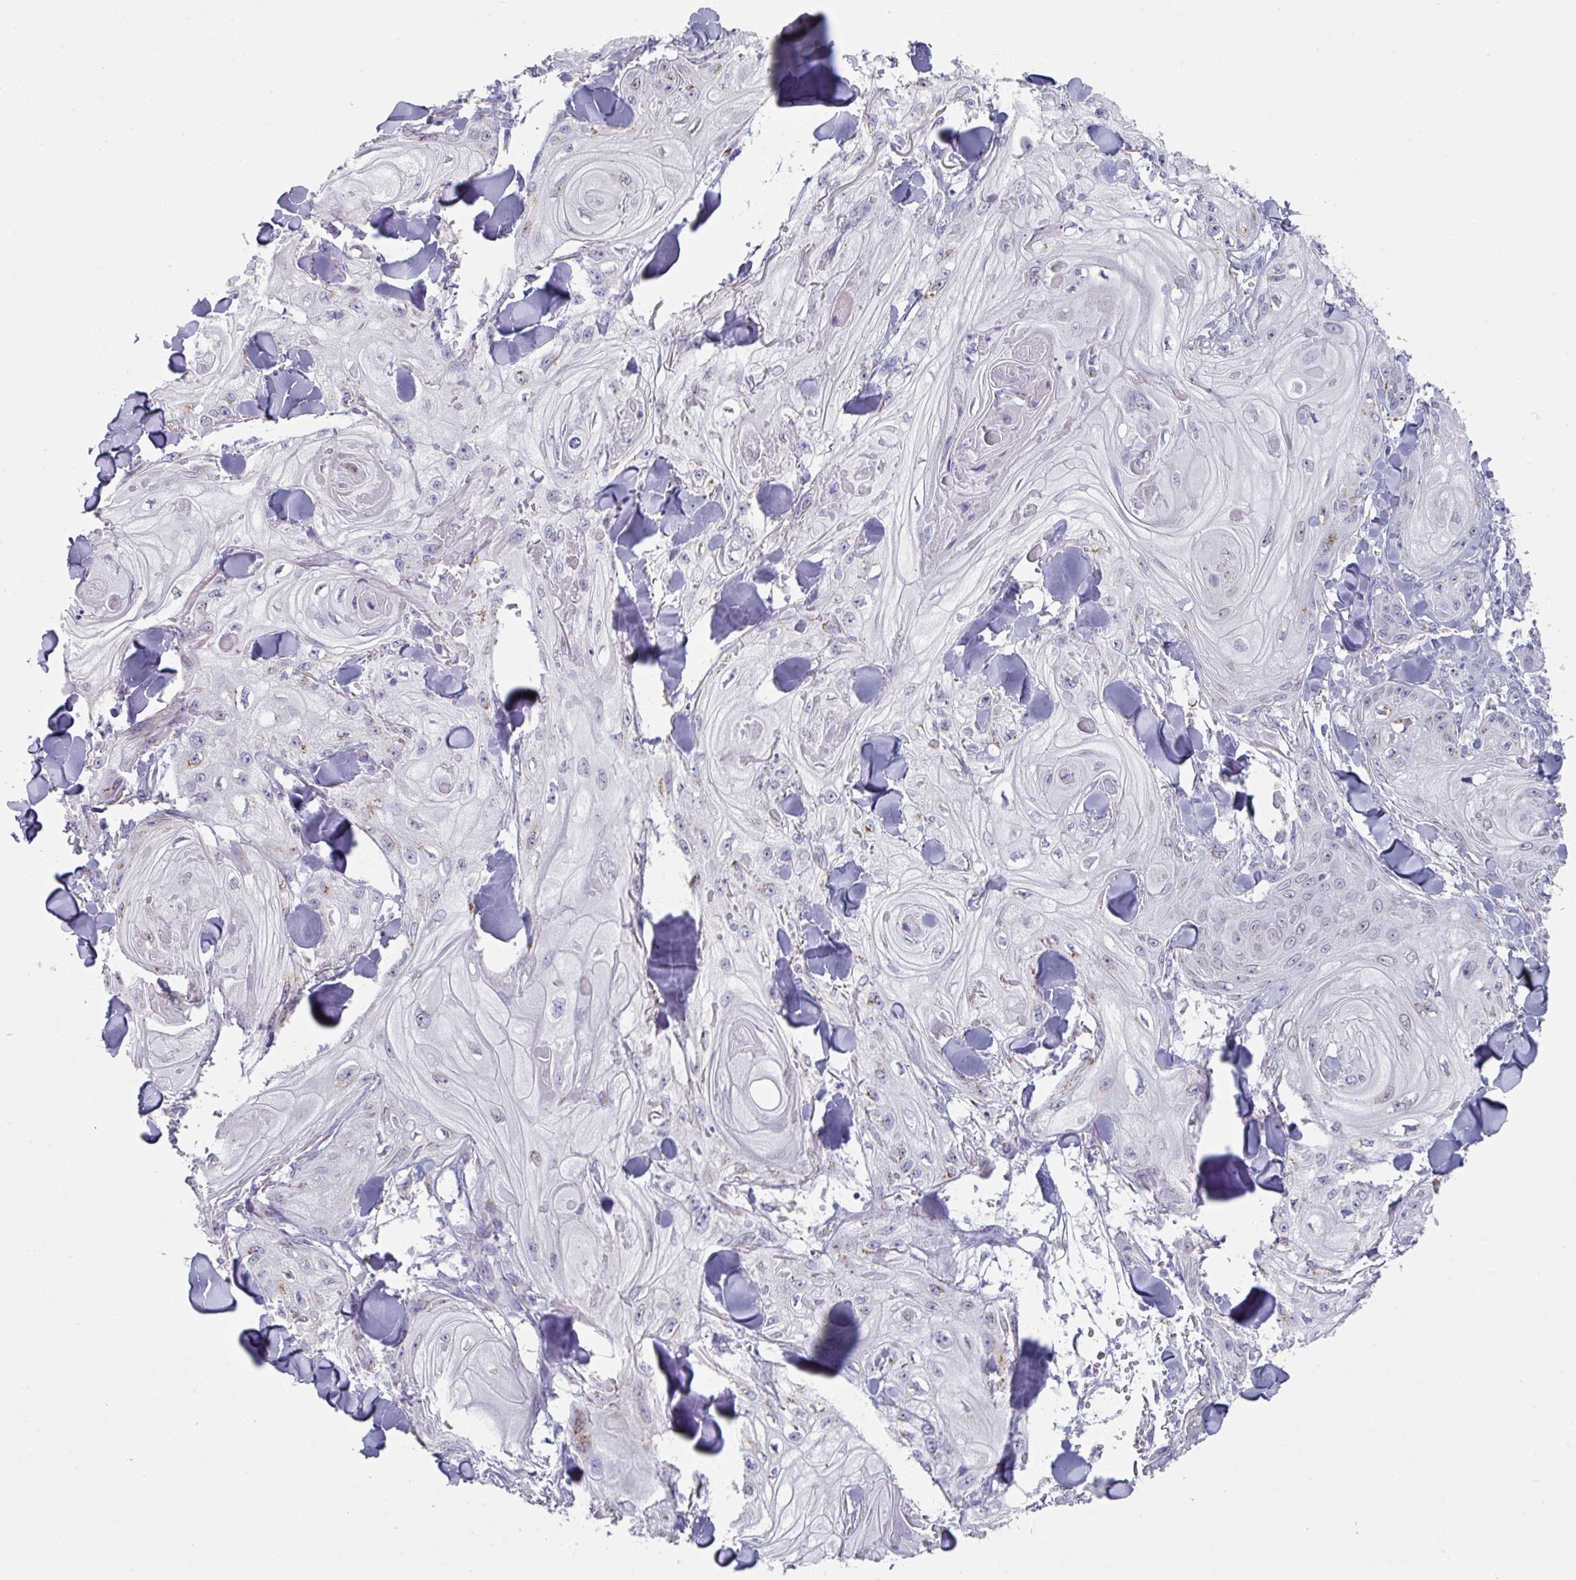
{"staining": {"intensity": "negative", "quantity": "none", "location": "none"}, "tissue": "skin cancer", "cell_type": "Tumor cells", "image_type": "cancer", "snomed": [{"axis": "morphology", "description": "Squamous cell carcinoma, NOS"}, {"axis": "topography", "description": "Skin"}], "caption": "High power microscopy micrograph of an IHC image of skin cancer, revealing no significant positivity in tumor cells.", "gene": "VKORC1L1", "patient": {"sex": "male", "age": 74}}